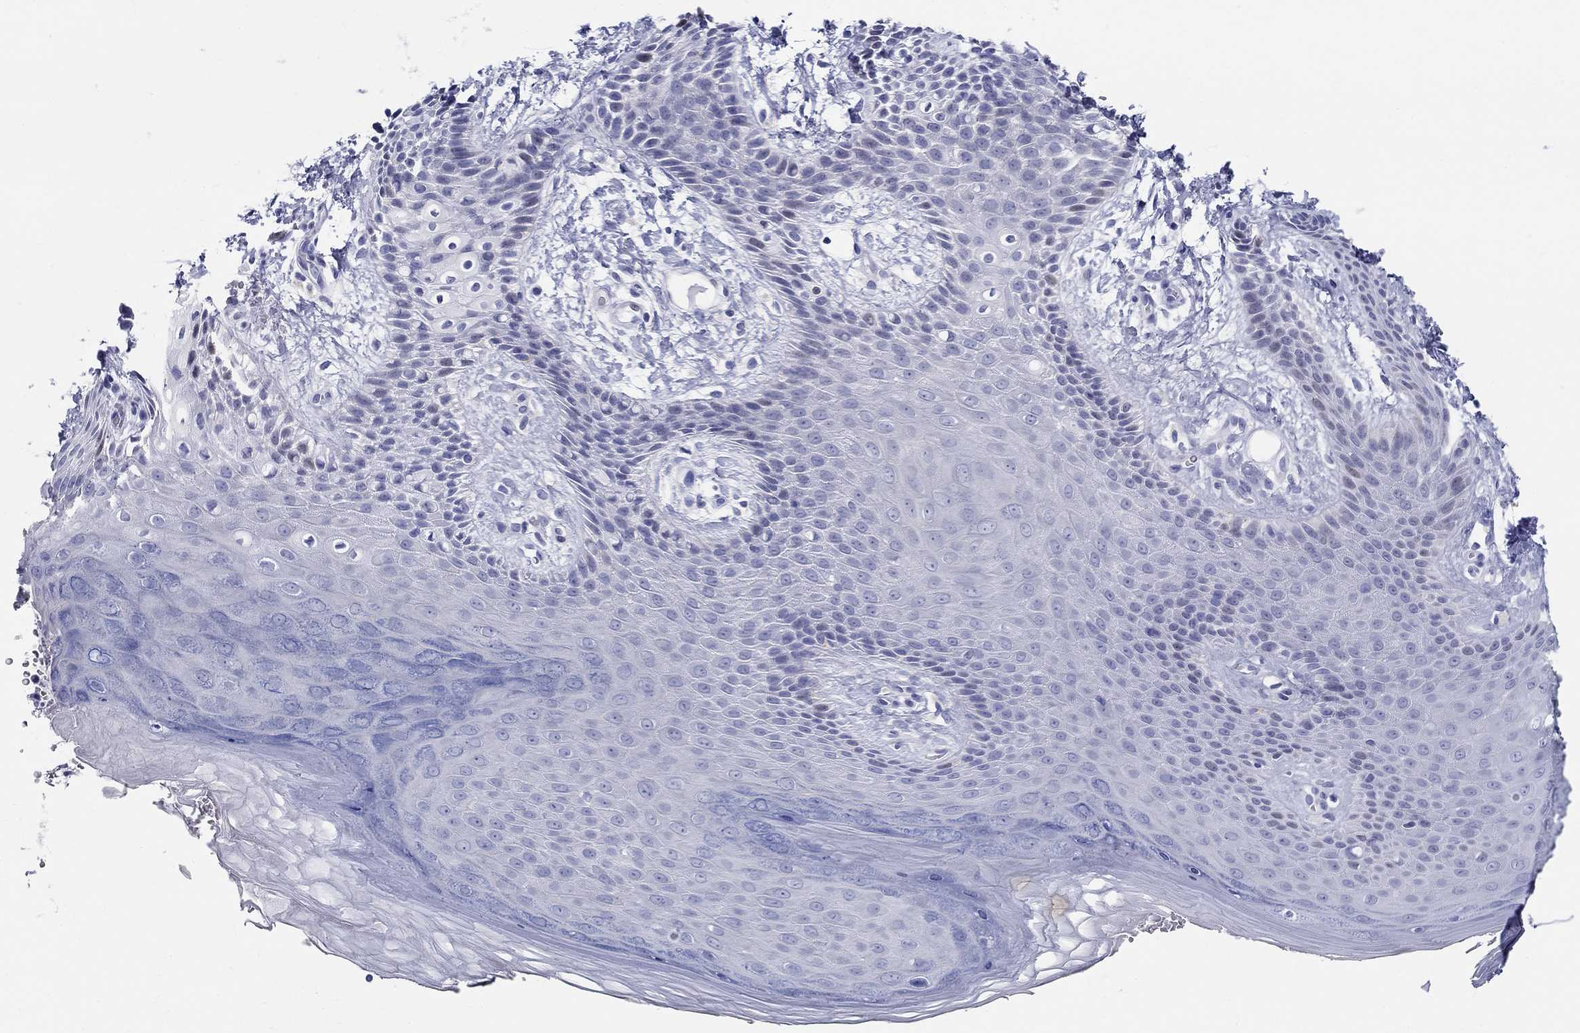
{"staining": {"intensity": "negative", "quantity": "none", "location": "none"}, "tissue": "skin", "cell_type": "Epidermal cells", "image_type": "normal", "snomed": [{"axis": "morphology", "description": "Normal tissue, NOS"}, {"axis": "topography", "description": "Anal"}], "caption": "This is a photomicrograph of IHC staining of unremarkable skin, which shows no staining in epidermal cells. (DAB IHC visualized using brightfield microscopy, high magnification).", "gene": "LAMP5", "patient": {"sex": "male", "age": 36}}